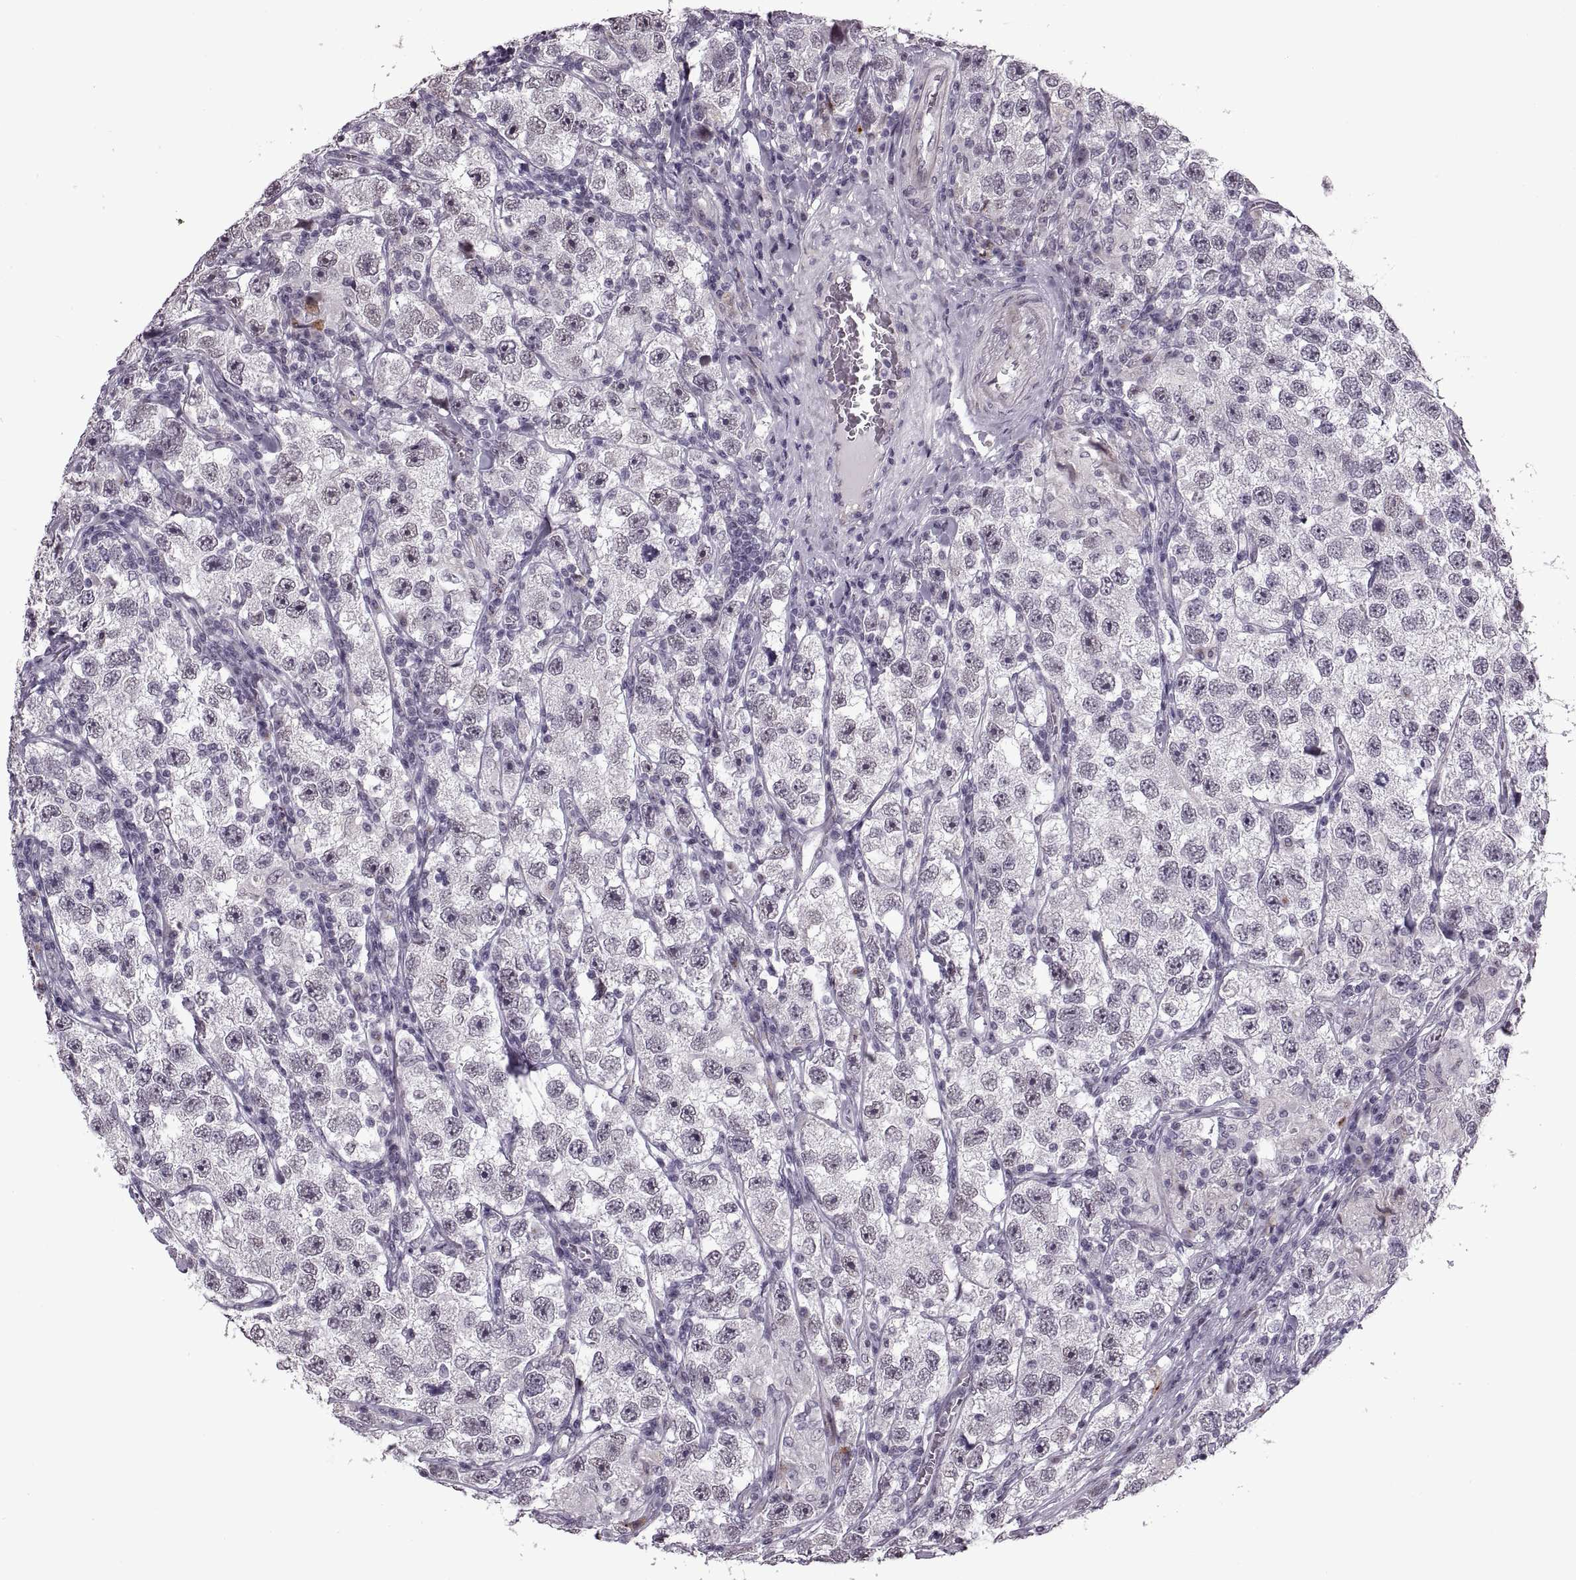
{"staining": {"intensity": "negative", "quantity": "none", "location": "none"}, "tissue": "testis cancer", "cell_type": "Tumor cells", "image_type": "cancer", "snomed": [{"axis": "morphology", "description": "Seminoma, NOS"}, {"axis": "topography", "description": "Testis"}], "caption": "Immunohistochemistry (IHC) of human seminoma (testis) exhibits no staining in tumor cells. The staining was performed using DAB (3,3'-diaminobenzidine) to visualize the protein expression in brown, while the nuclei were stained in blue with hematoxylin (Magnification: 20x).", "gene": "PRSS37", "patient": {"sex": "male", "age": 26}}